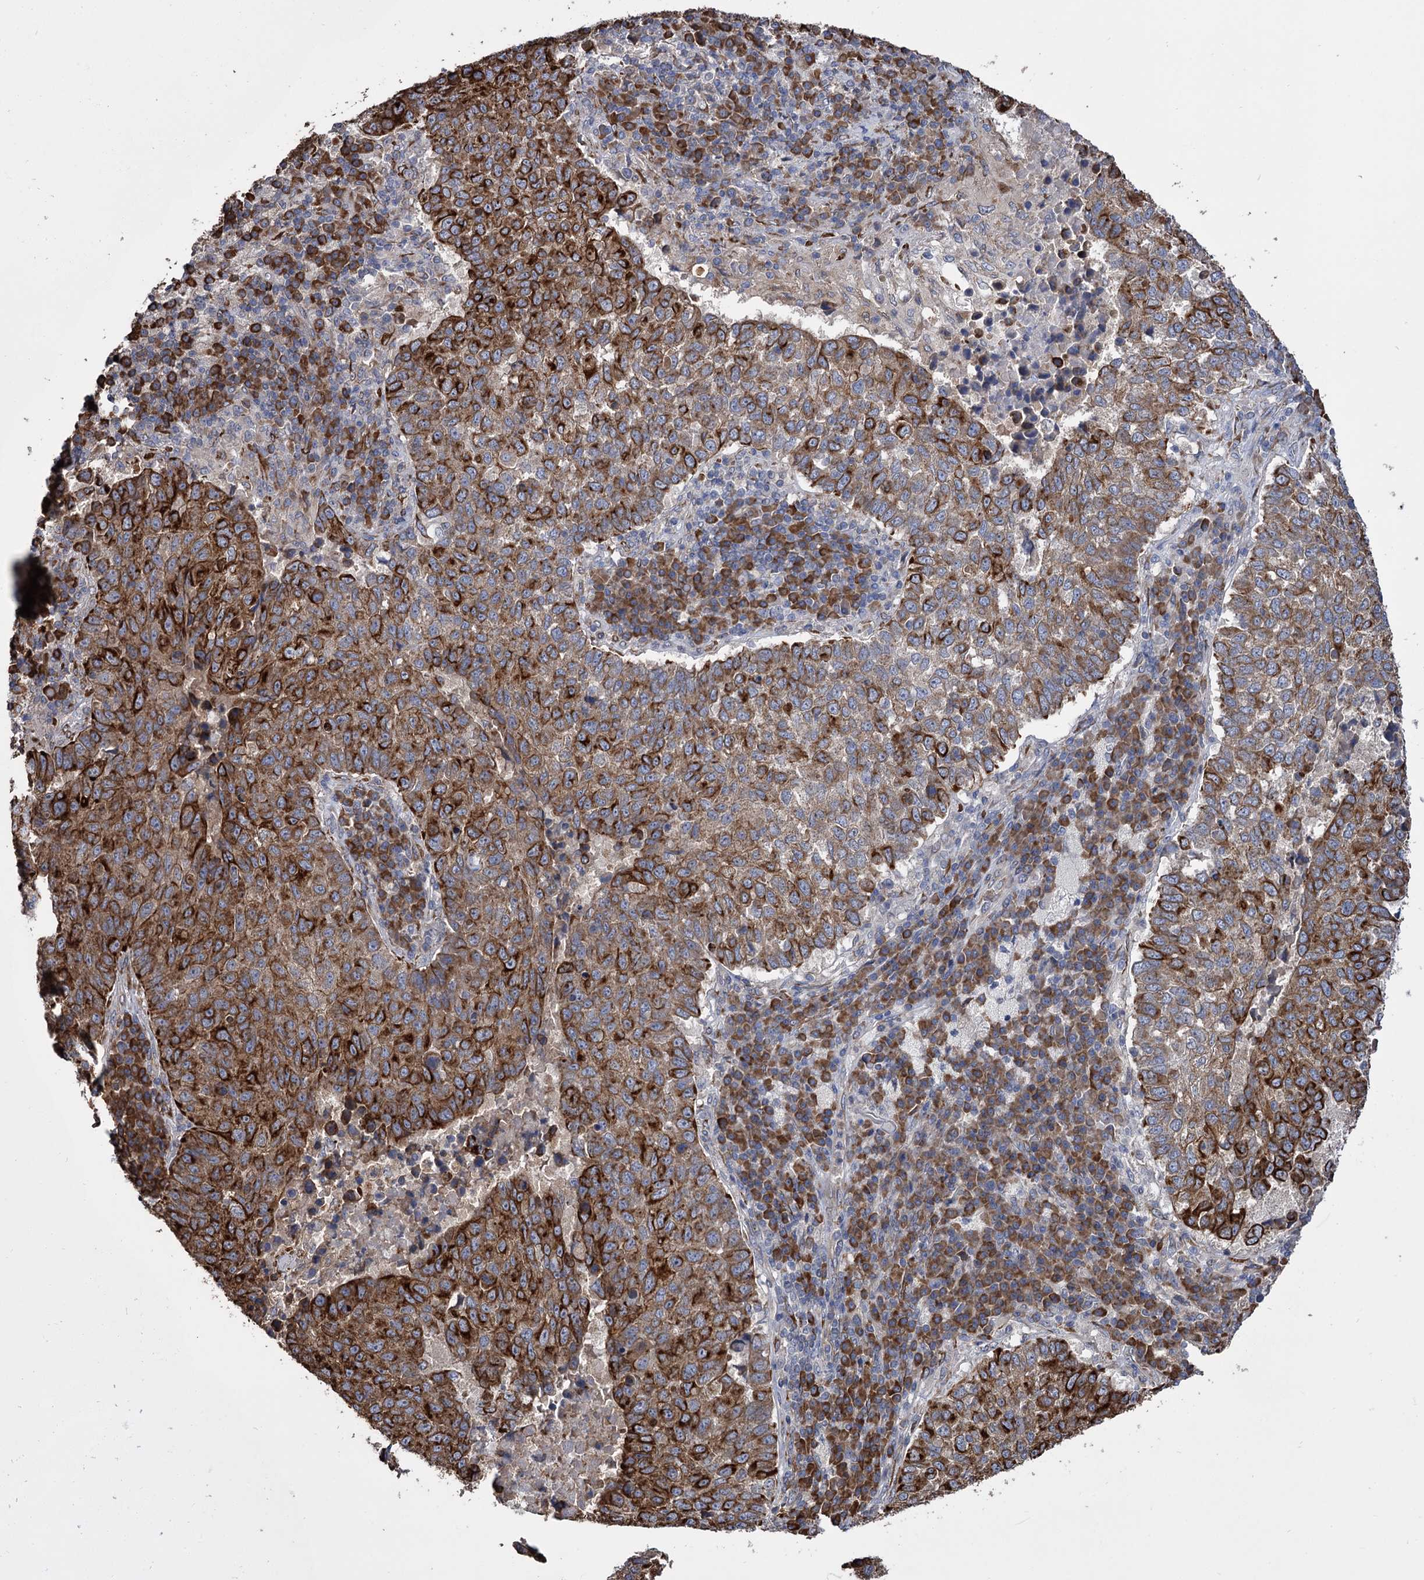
{"staining": {"intensity": "strong", "quantity": ">75%", "location": "cytoplasmic/membranous"}, "tissue": "lung cancer", "cell_type": "Tumor cells", "image_type": "cancer", "snomed": [{"axis": "morphology", "description": "Squamous cell carcinoma, NOS"}, {"axis": "topography", "description": "Lung"}], "caption": "Protein expression analysis of squamous cell carcinoma (lung) shows strong cytoplasmic/membranous expression in approximately >75% of tumor cells.", "gene": "CDAN1", "patient": {"sex": "male", "age": 73}}